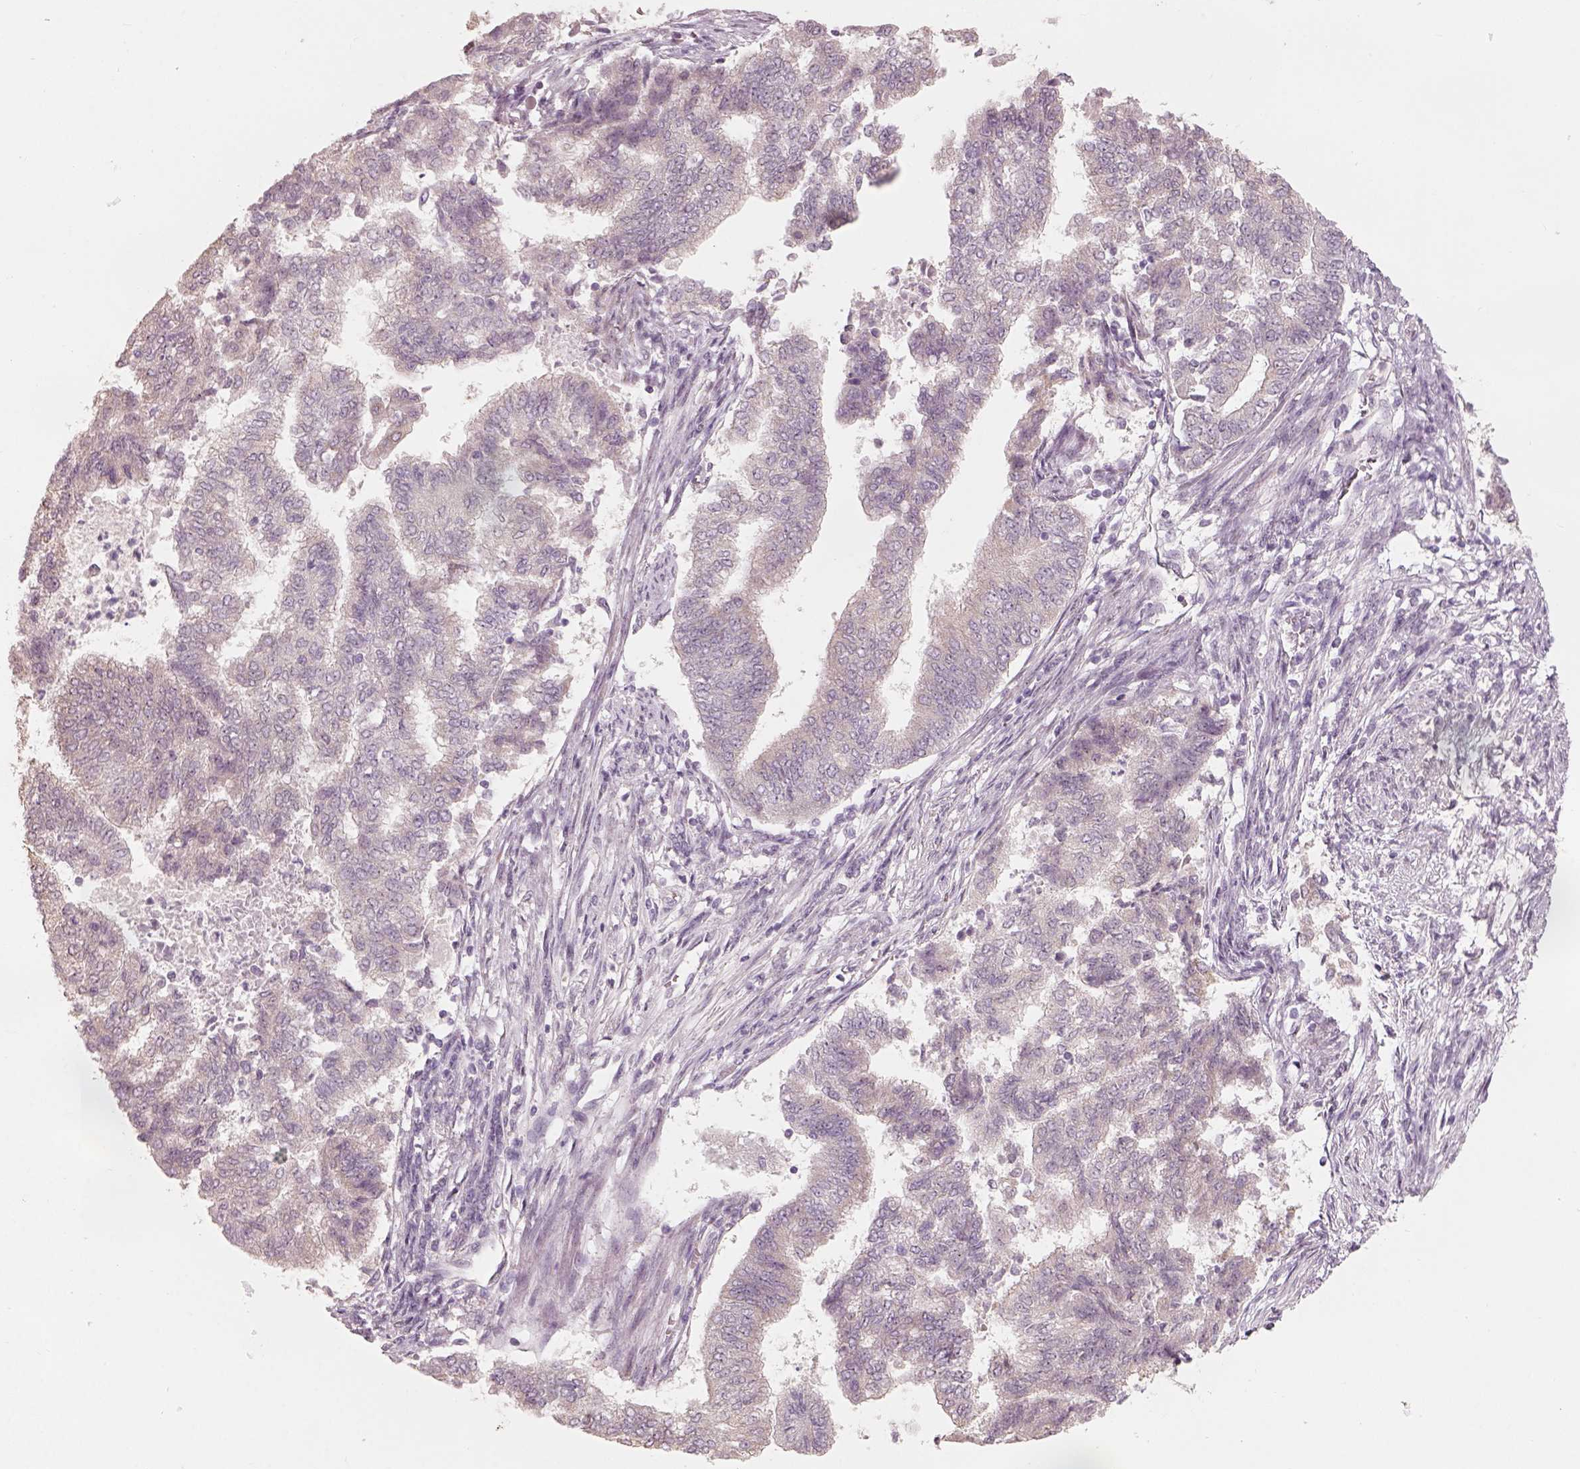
{"staining": {"intensity": "negative", "quantity": "none", "location": "none"}, "tissue": "endometrial cancer", "cell_type": "Tumor cells", "image_type": "cancer", "snomed": [{"axis": "morphology", "description": "Adenocarcinoma, NOS"}, {"axis": "topography", "description": "Endometrium"}], "caption": "DAB immunohistochemical staining of endometrial cancer displays no significant positivity in tumor cells.", "gene": "CDS1", "patient": {"sex": "female", "age": 65}}